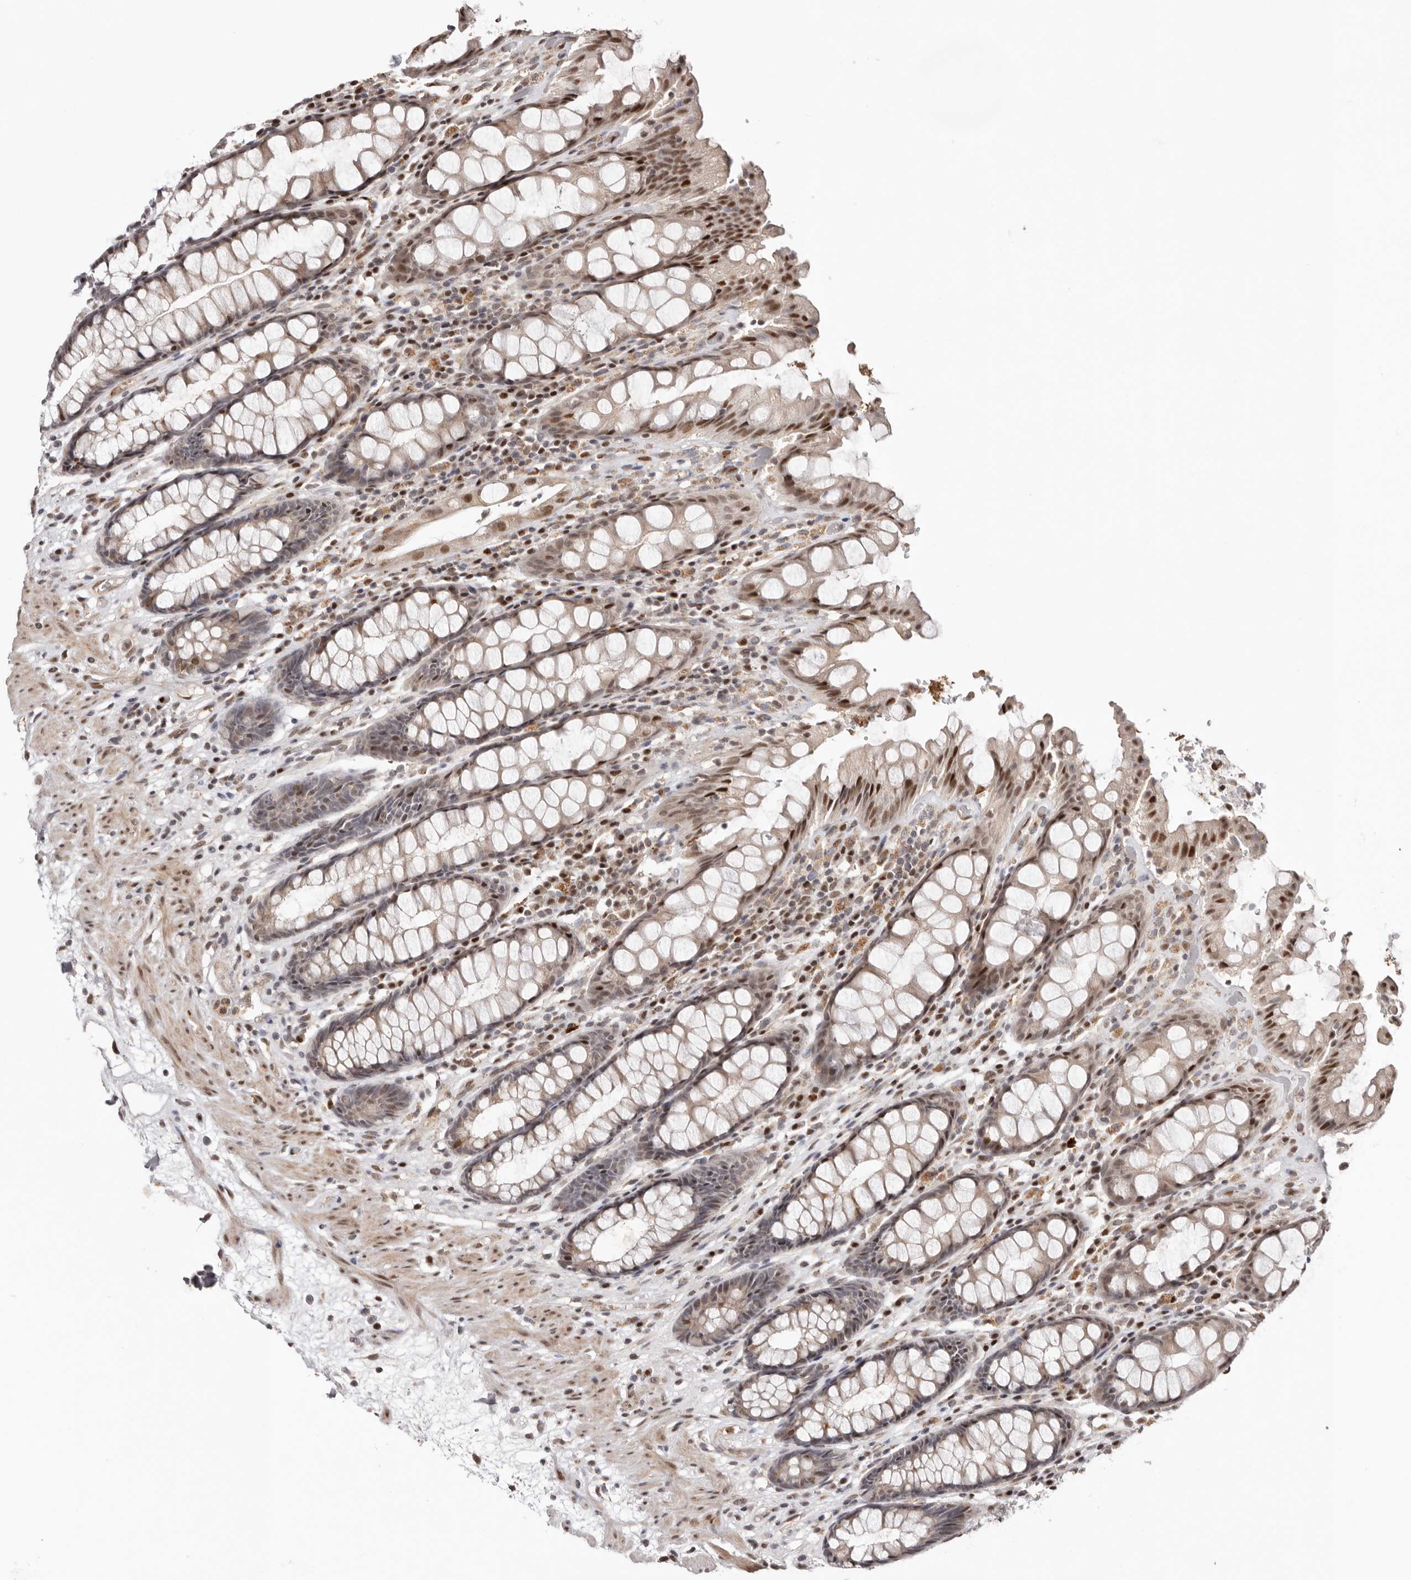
{"staining": {"intensity": "strong", "quantity": "25%-75%", "location": "nuclear"}, "tissue": "rectum", "cell_type": "Glandular cells", "image_type": "normal", "snomed": [{"axis": "morphology", "description": "Normal tissue, NOS"}, {"axis": "topography", "description": "Rectum"}], "caption": "A high-resolution image shows immunohistochemistry (IHC) staining of unremarkable rectum, which displays strong nuclear staining in approximately 25%-75% of glandular cells. The protein is stained brown, and the nuclei are stained in blue (DAB IHC with brightfield microscopy, high magnification).", "gene": "SMAD7", "patient": {"sex": "male", "age": 64}}